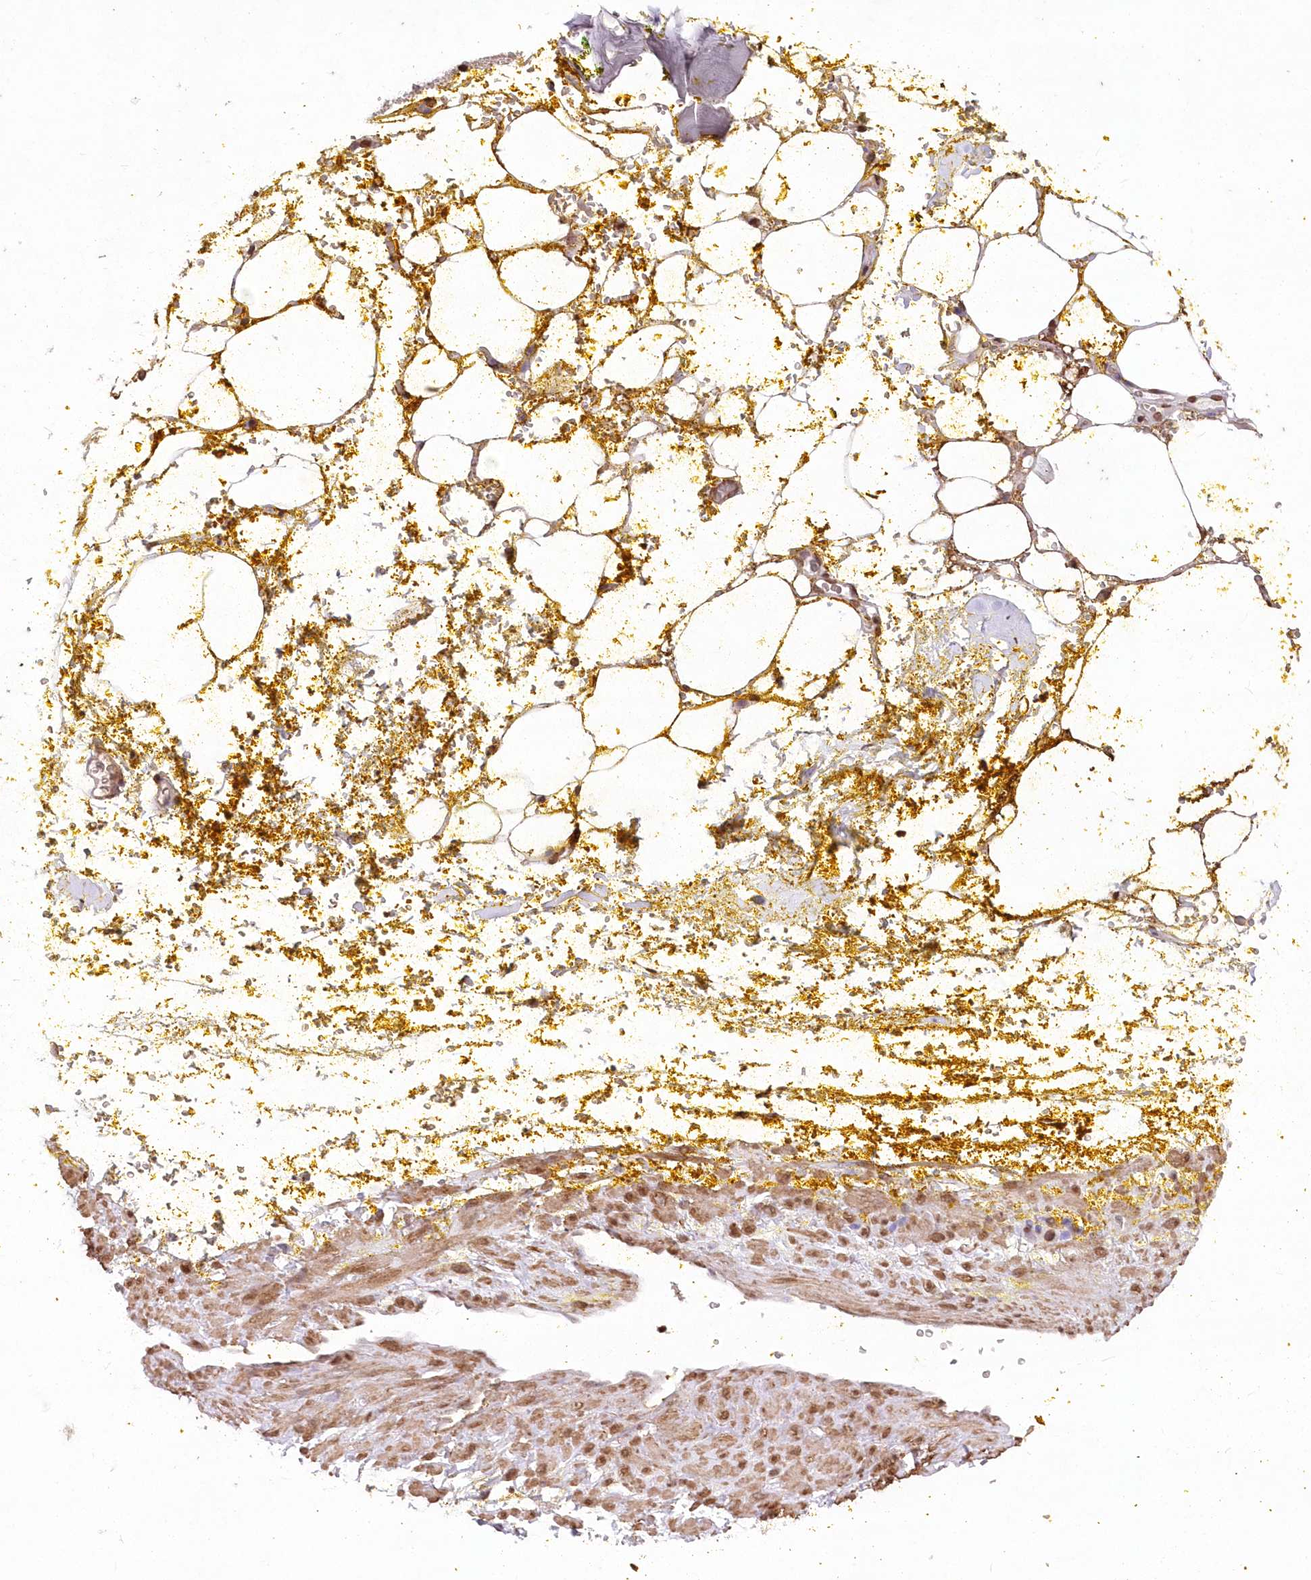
{"staining": {"intensity": "moderate", "quantity": ">75%", "location": "cytoplasmic/membranous,nuclear"}, "tissue": "adipose tissue", "cell_type": "Adipocytes", "image_type": "normal", "snomed": [{"axis": "morphology", "description": "Normal tissue, NOS"}, {"axis": "morphology", "description": "Adenocarcinoma, Low grade"}, {"axis": "topography", "description": "Prostate"}, {"axis": "topography", "description": "Peripheral nerve tissue"}], "caption": "The immunohistochemical stain shows moderate cytoplasmic/membranous,nuclear expression in adipocytes of normal adipose tissue. (DAB IHC with brightfield microscopy, high magnification).", "gene": "ENSG00000275740", "patient": {"sex": "male", "age": 63}}